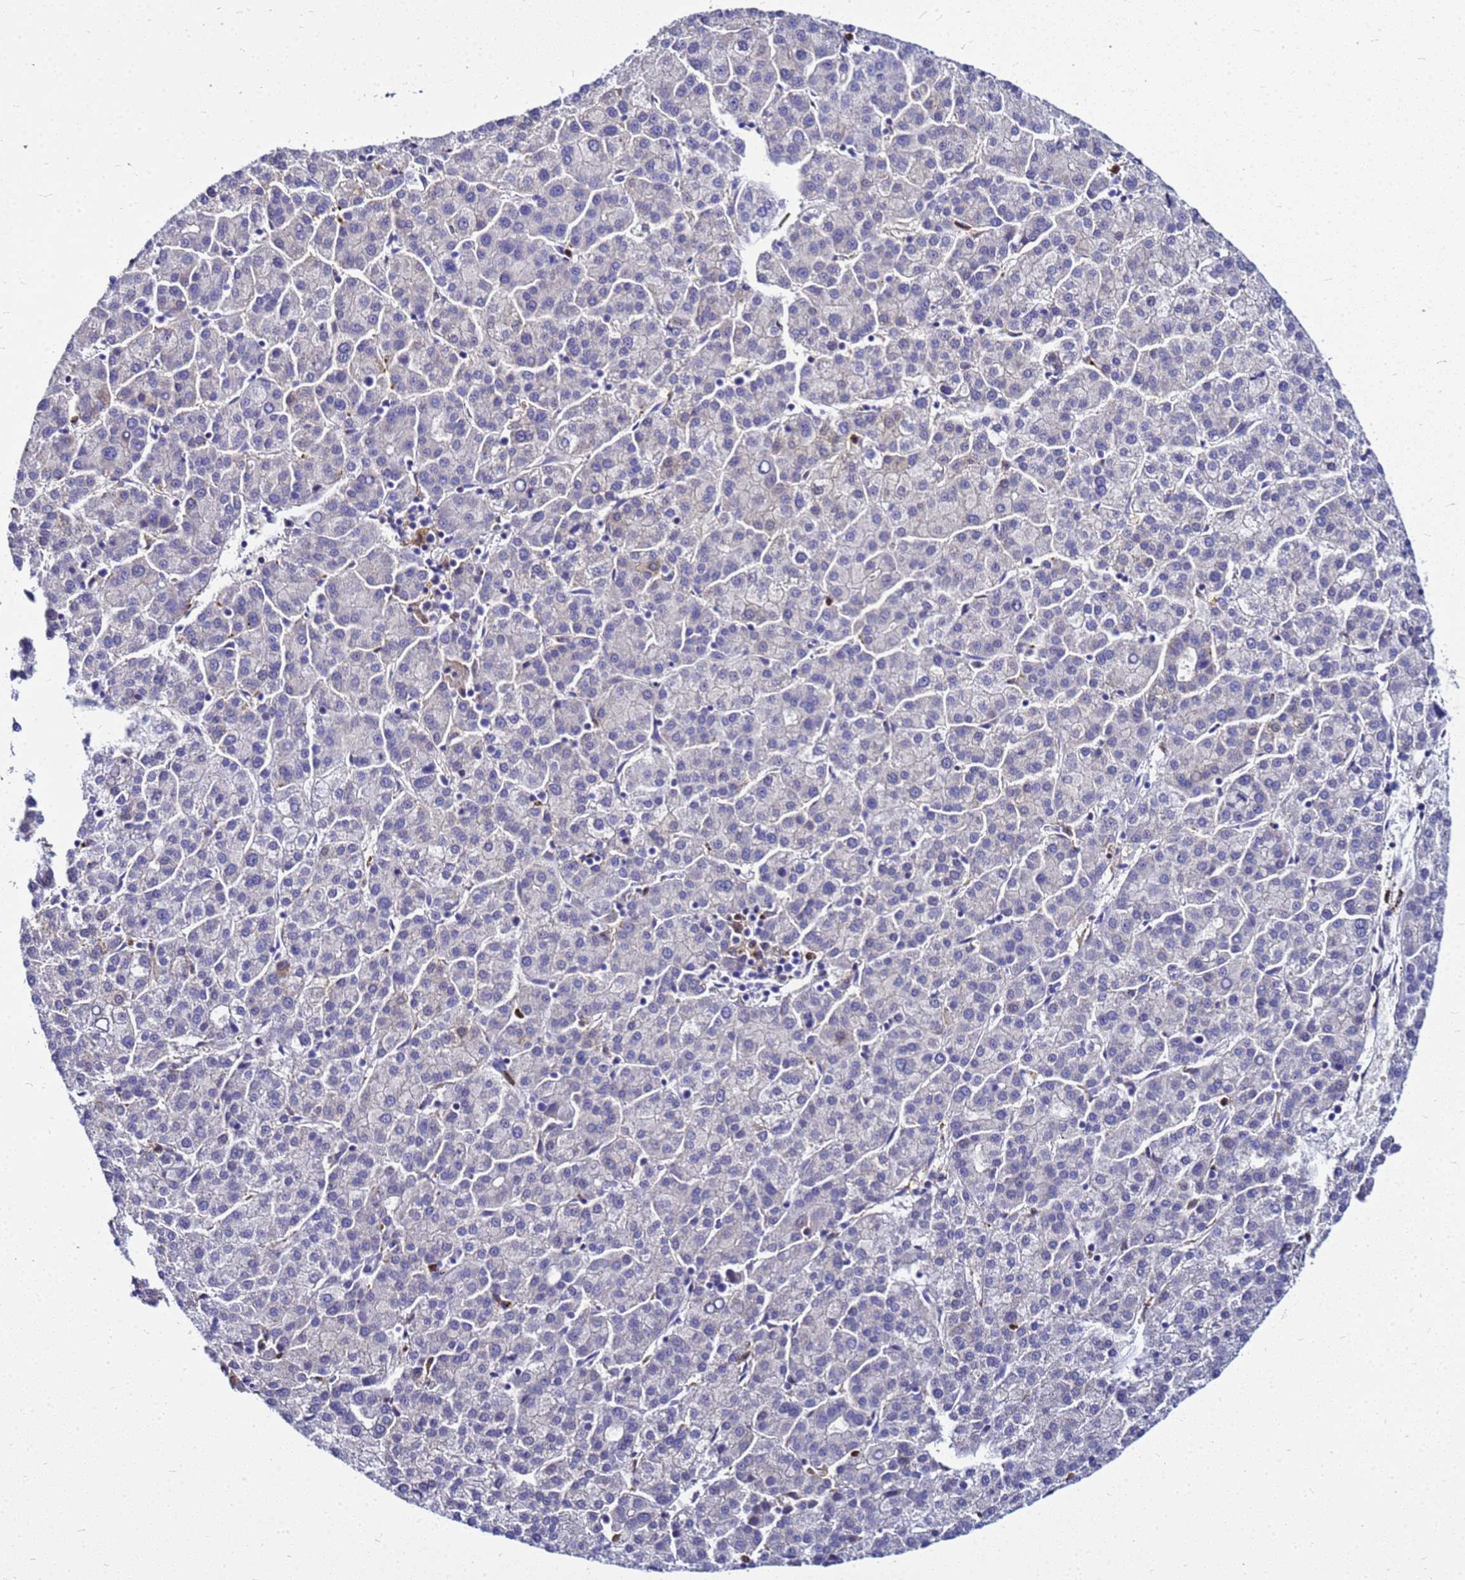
{"staining": {"intensity": "negative", "quantity": "none", "location": "none"}, "tissue": "liver cancer", "cell_type": "Tumor cells", "image_type": "cancer", "snomed": [{"axis": "morphology", "description": "Carcinoma, Hepatocellular, NOS"}, {"axis": "topography", "description": "Liver"}], "caption": "Tumor cells show no significant protein expression in hepatocellular carcinoma (liver). (Stains: DAB (3,3'-diaminobenzidine) IHC with hematoxylin counter stain, Microscopy: brightfield microscopy at high magnification).", "gene": "CSTA", "patient": {"sex": "female", "age": 58}}